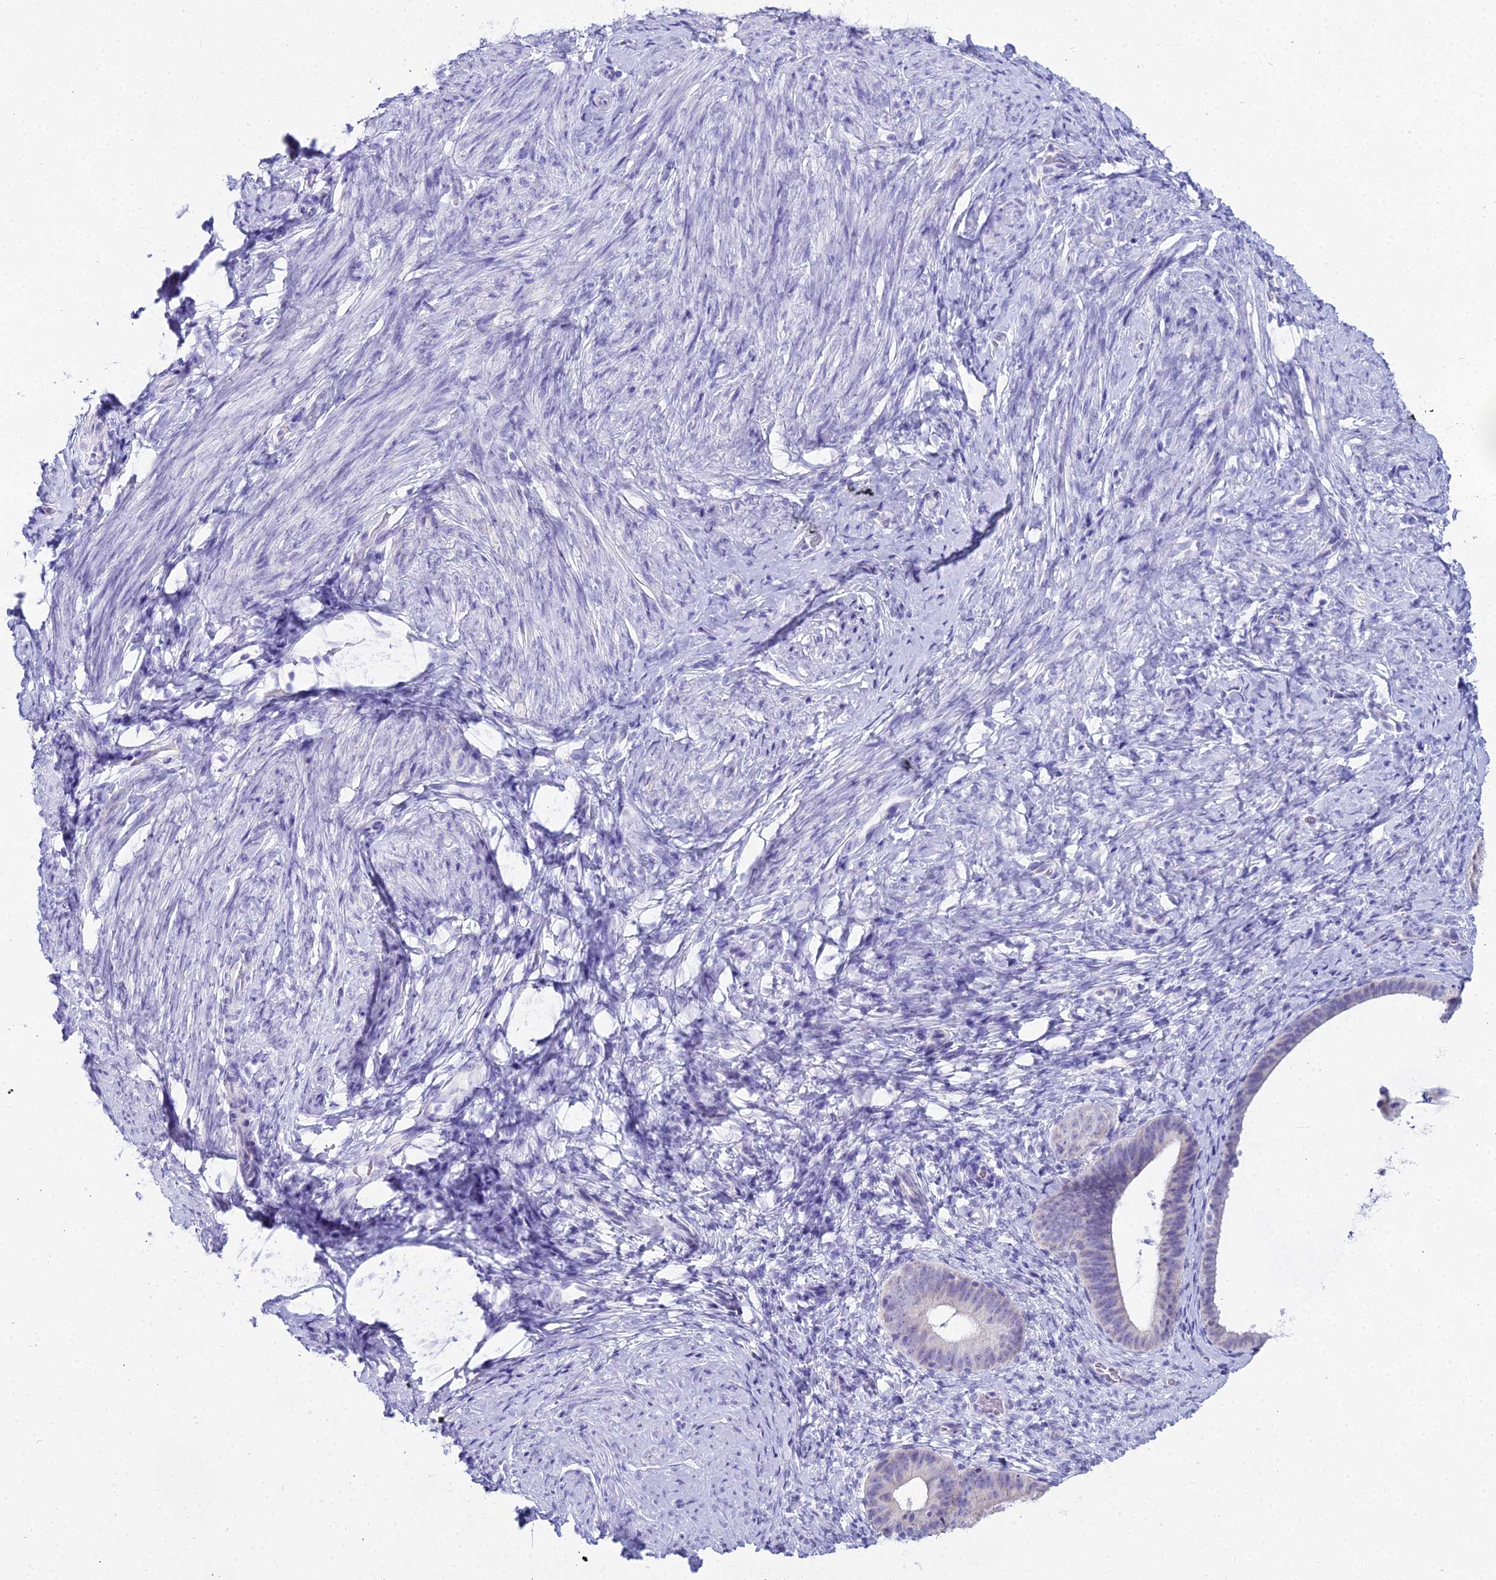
{"staining": {"intensity": "negative", "quantity": "none", "location": "none"}, "tissue": "endometrium", "cell_type": "Cells in endometrial stroma", "image_type": "normal", "snomed": [{"axis": "morphology", "description": "Normal tissue, NOS"}, {"axis": "topography", "description": "Endometrium"}], "caption": "DAB (3,3'-diaminobenzidine) immunohistochemical staining of benign endometrium exhibits no significant staining in cells in endometrial stroma.", "gene": "CGB1", "patient": {"sex": "female", "age": 65}}